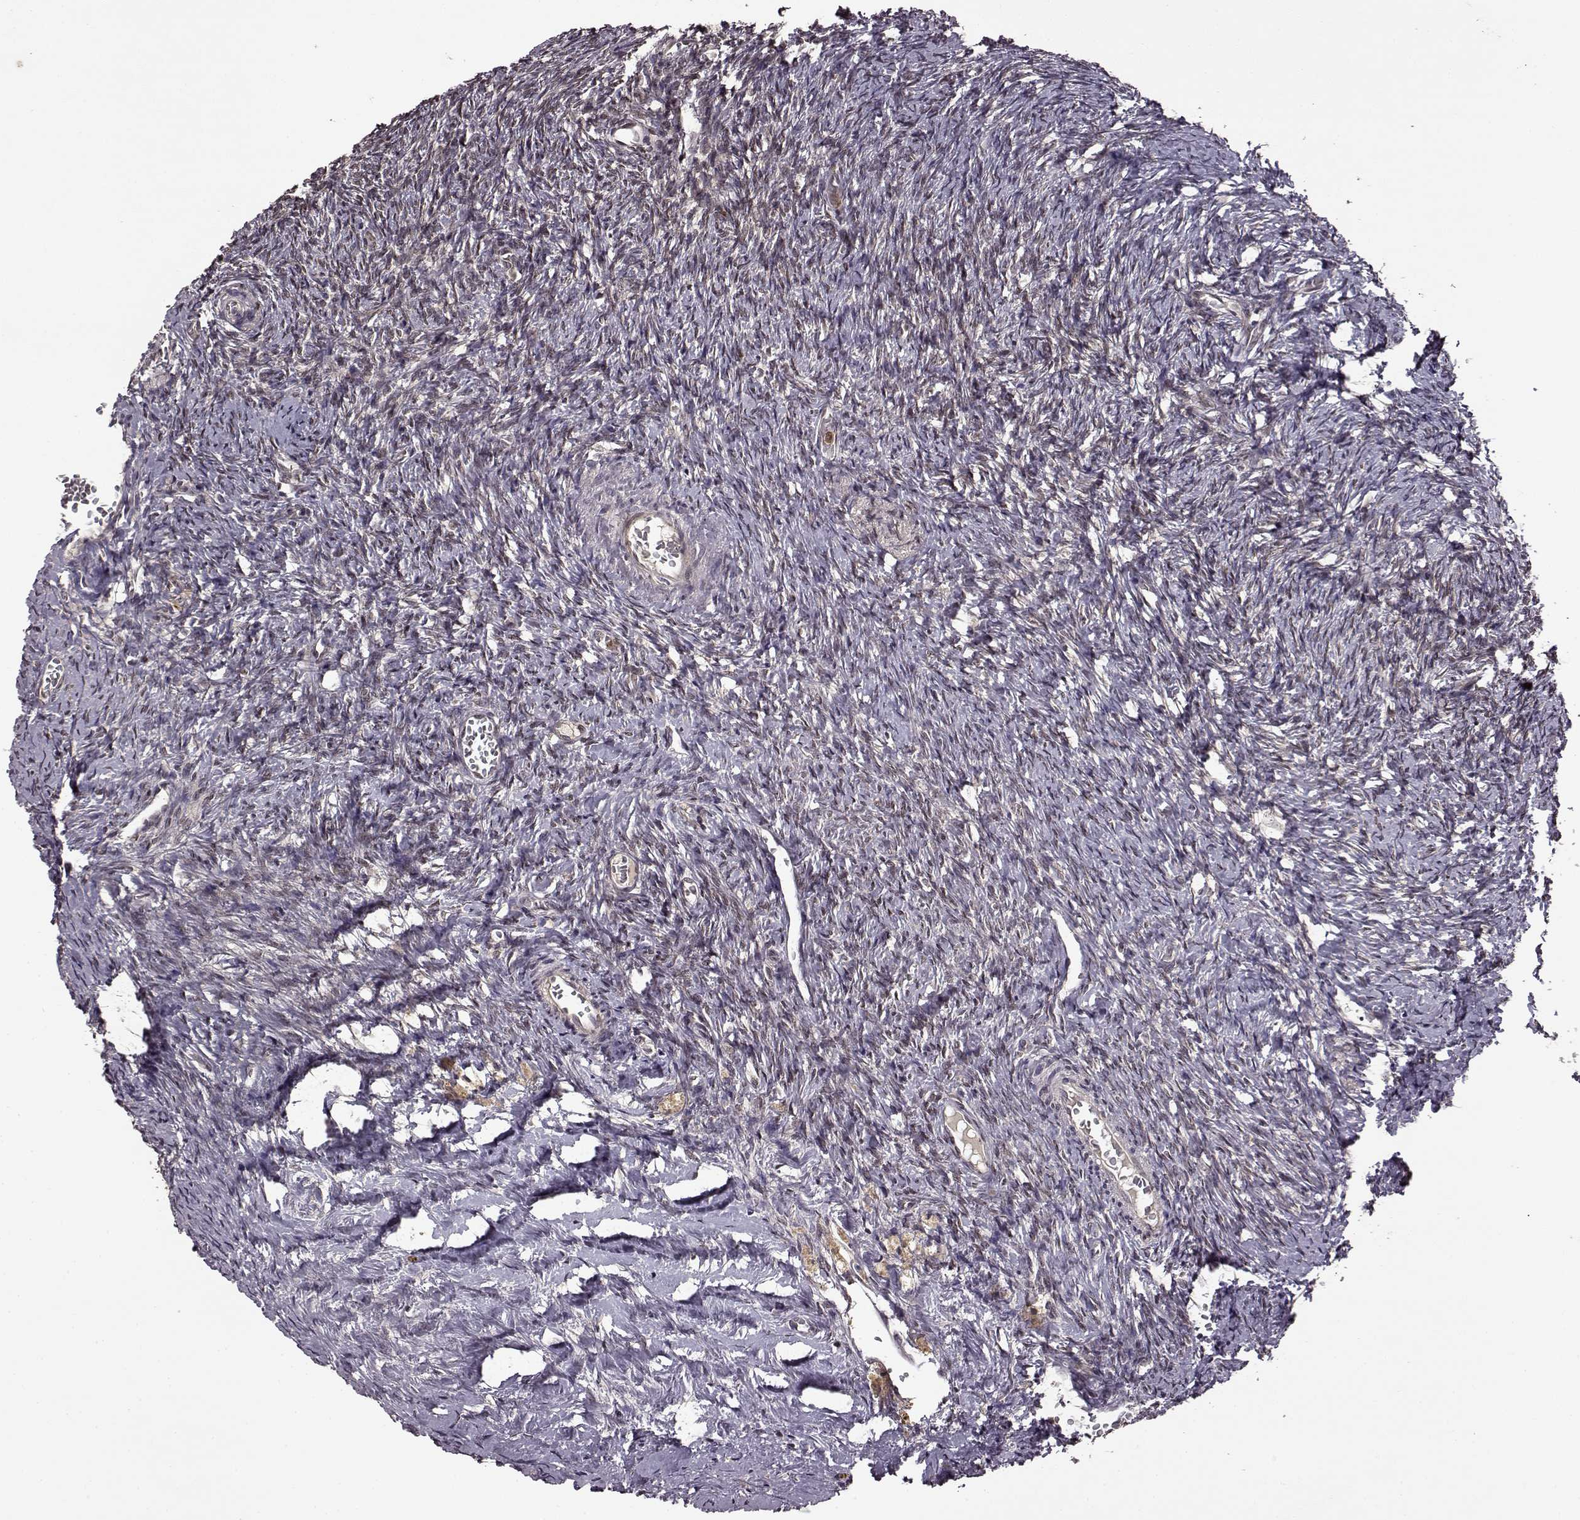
{"staining": {"intensity": "strong", "quantity": "25%-75%", "location": "nuclear"}, "tissue": "ovary", "cell_type": "Follicle cells", "image_type": "normal", "snomed": [{"axis": "morphology", "description": "Normal tissue, NOS"}, {"axis": "topography", "description": "Ovary"}], "caption": "Immunohistochemistry (IHC) (DAB) staining of normal ovary demonstrates strong nuclear protein staining in approximately 25%-75% of follicle cells. Using DAB (3,3'-diaminobenzidine) (brown) and hematoxylin (blue) stains, captured at high magnification using brightfield microscopy.", "gene": "TRMU", "patient": {"sex": "female", "age": 39}}